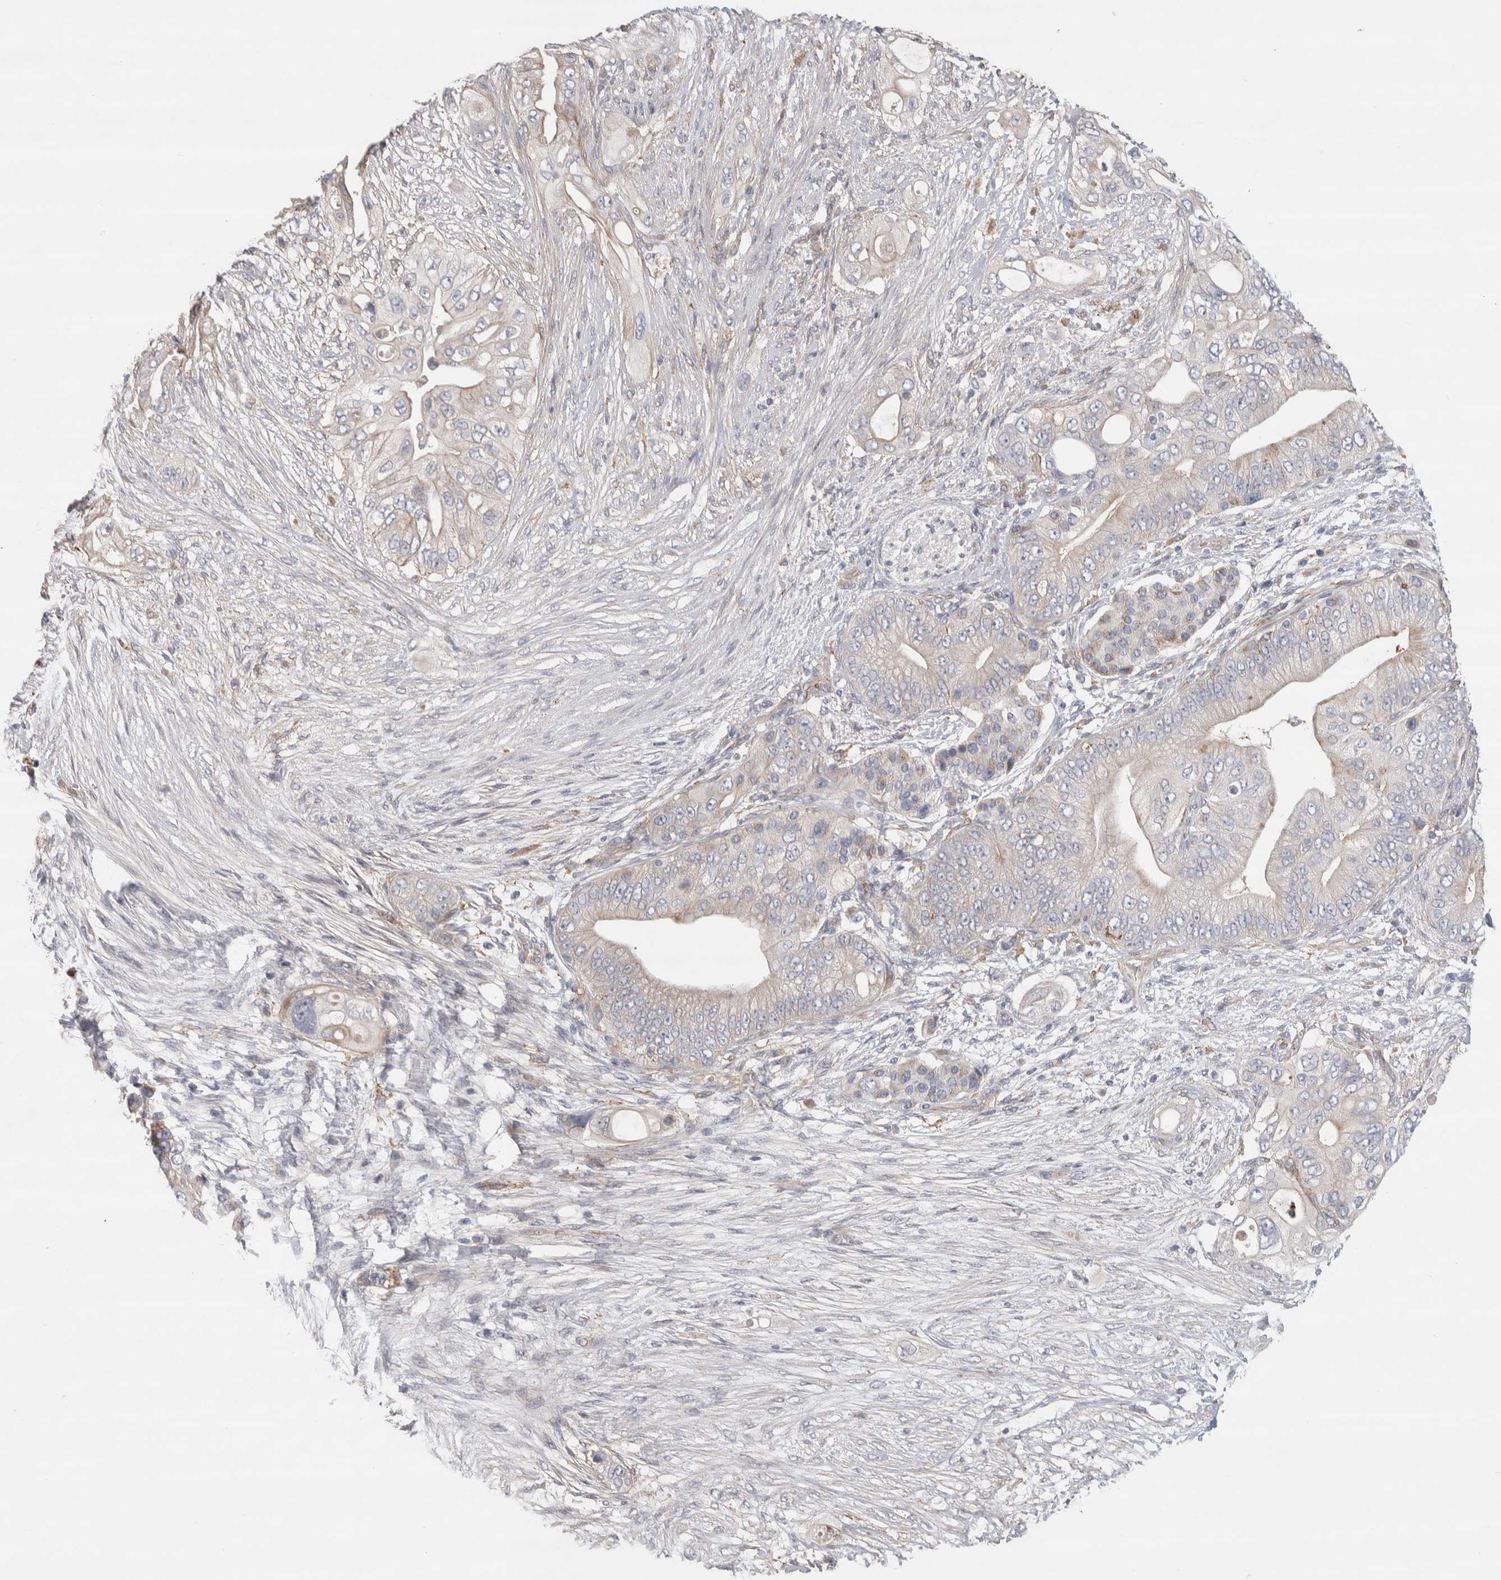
{"staining": {"intensity": "weak", "quantity": "<25%", "location": "cytoplasmic/membranous"}, "tissue": "pancreatic cancer", "cell_type": "Tumor cells", "image_type": "cancer", "snomed": [{"axis": "morphology", "description": "Adenocarcinoma, NOS"}, {"axis": "topography", "description": "Pancreas"}], "caption": "The image demonstrates no staining of tumor cells in pancreatic cancer.", "gene": "GCNA", "patient": {"sex": "male", "age": 53}}